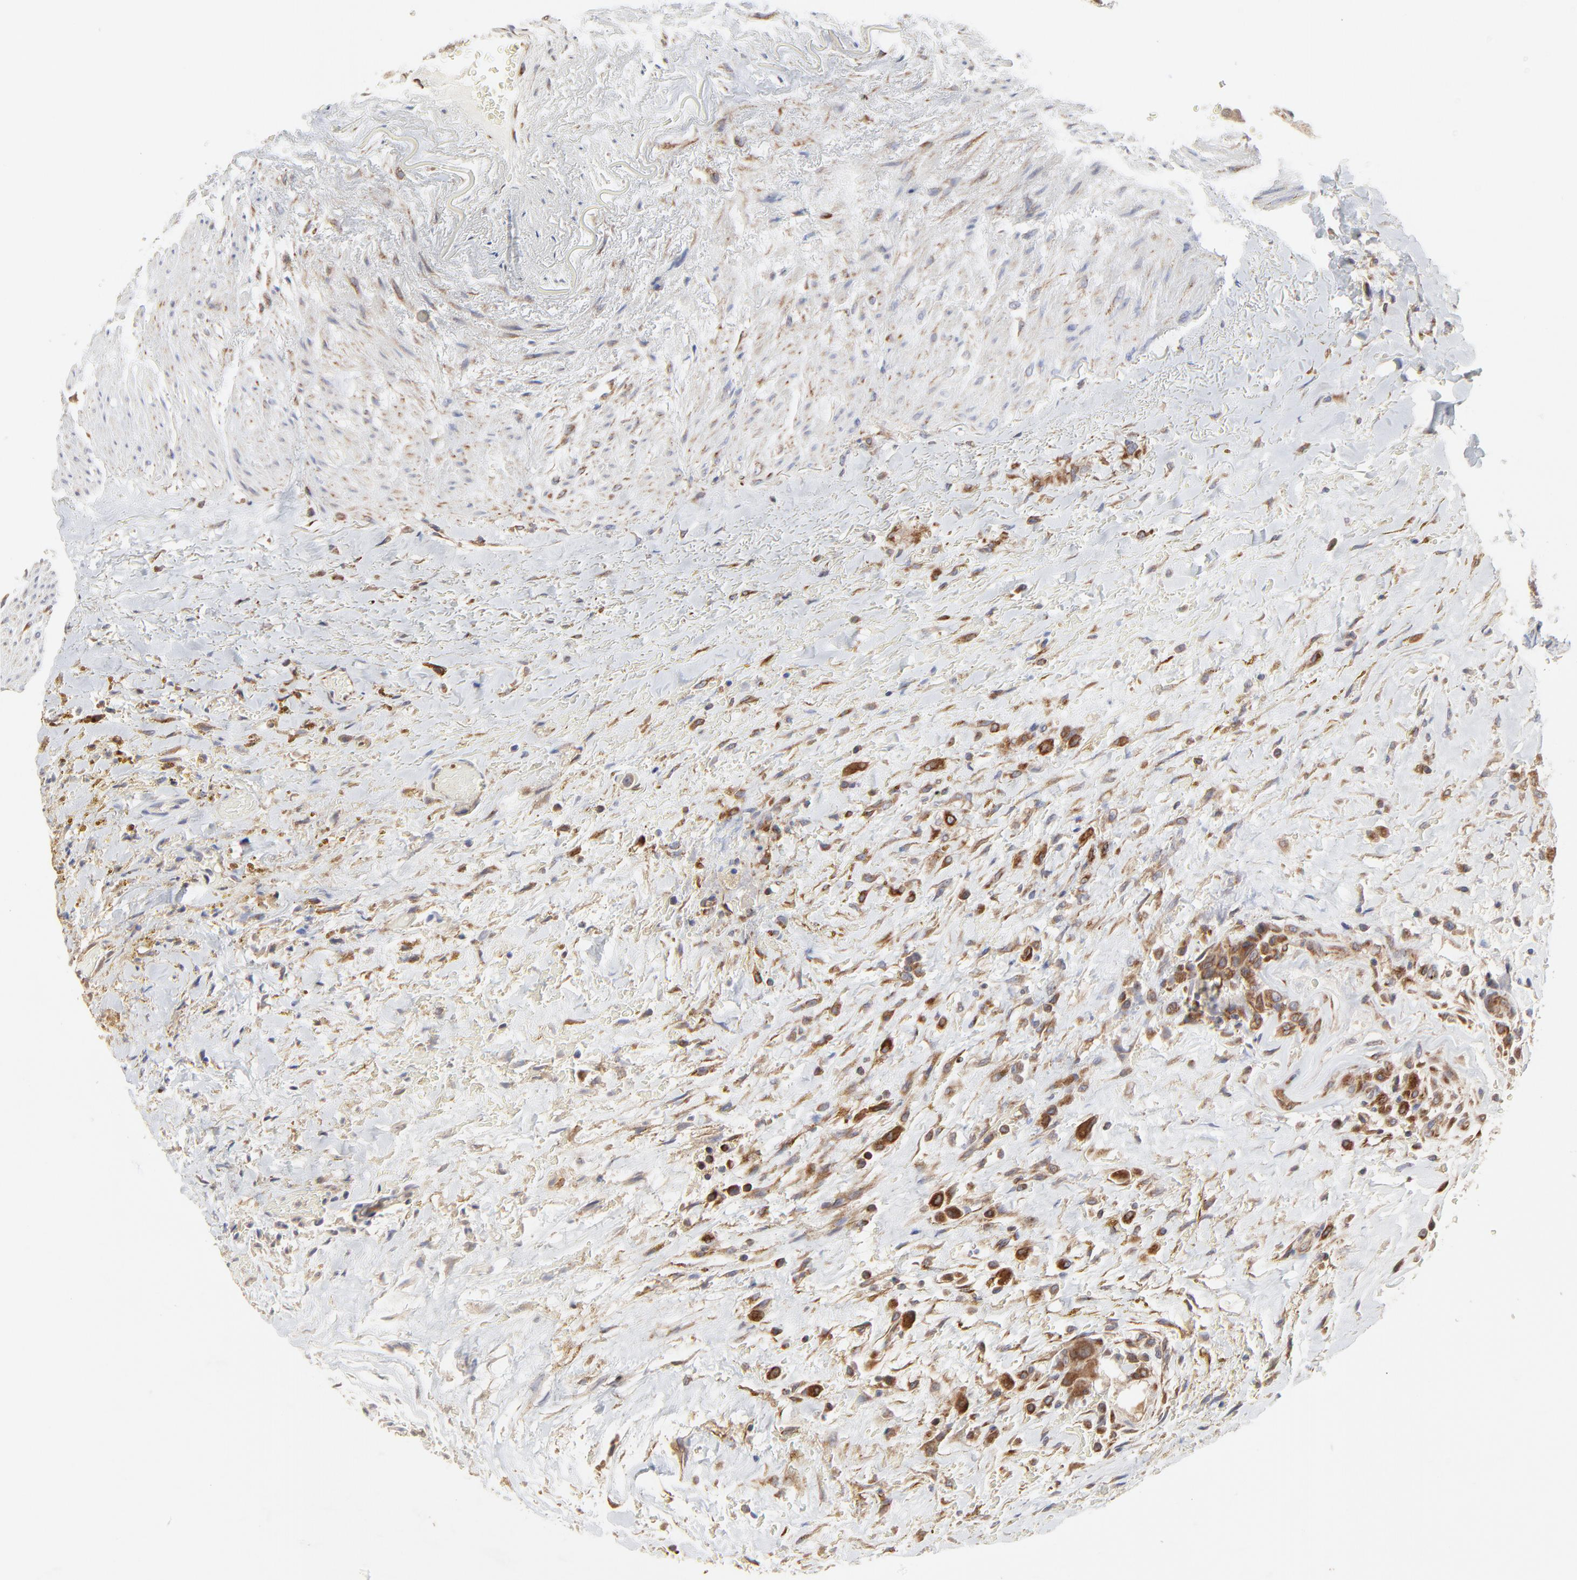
{"staining": {"intensity": "strong", "quantity": ">75%", "location": "cytoplasmic/membranous"}, "tissue": "thyroid cancer", "cell_type": "Tumor cells", "image_type": "cancer", "snomed": [{"axis": "morphology", "description": "Papillary adenocarcinoma, NOS"}, {"axis": "topography", "description": "Thyroid gland"}], "caption": "Immunohistochemistry (IHC) photomicrograph of neoplastic tissue: thyroid papillary adenocarcinoma stained using immunohistochemistry (IHC) reveals high levels of strong protein expression localized specifically in the cytoplasmic/membranous of tumor cells, appearing as a cytoplasmic/membranous brown color.", "gene": "RAB9A", "patient": {"sex": "male", "age": 87}}